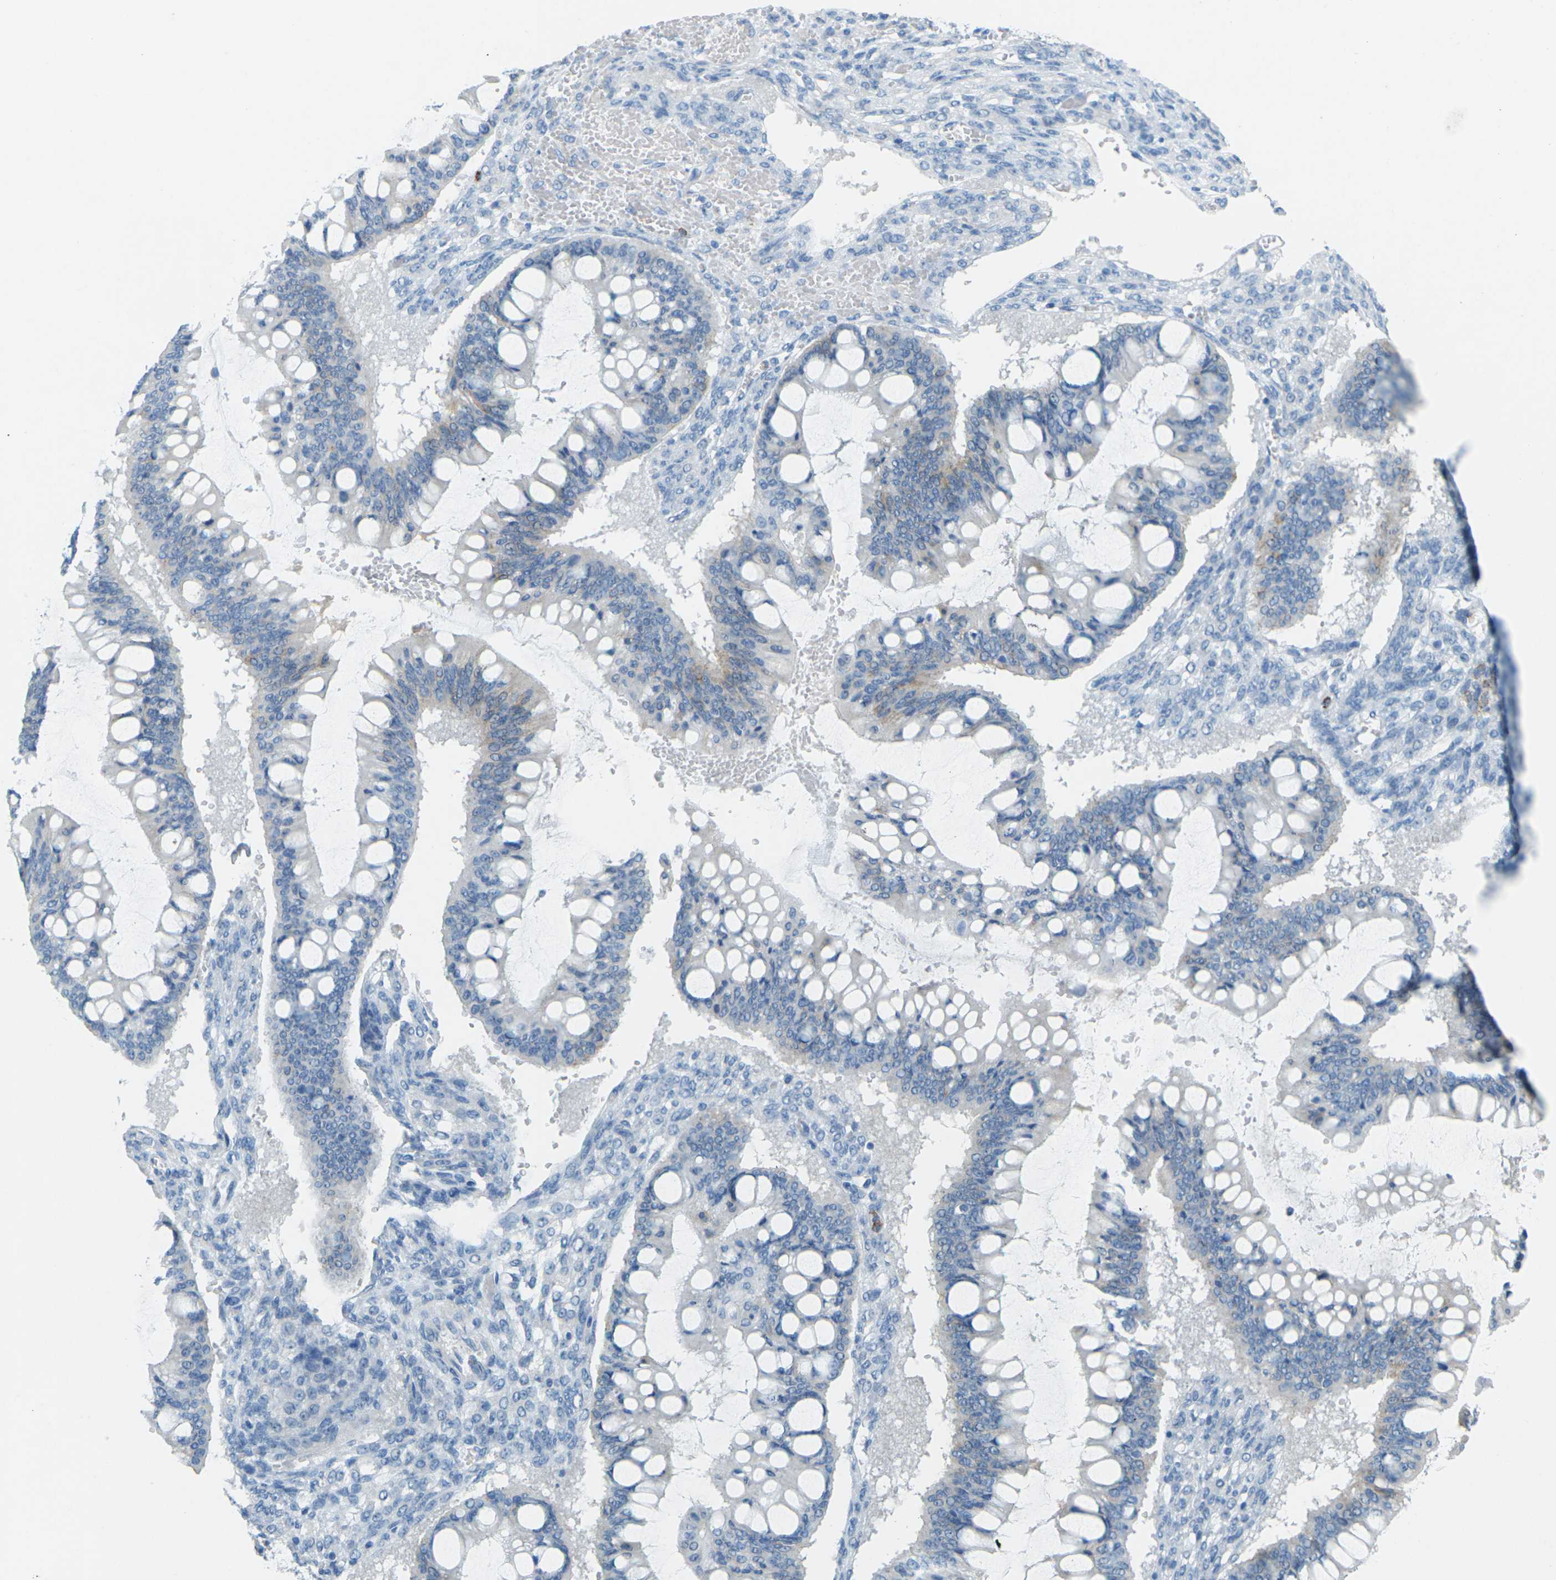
{"staining": {"intensity": "weak", "quantity": "<25%", "location": "cytoplasmic/membranous"}, "tissue": "ovarian cancer", "cell_type": "Tumor cells", "image_type": "cancer", "snomed": [{"axis": "morphology", "description": "Cystadenocarcinoma, mucinous, NOS"}, {"axis": "topography", "description": "Ovary"}], "caption": "Tumor cells show no significant protein positivity in ovarian mucinous cystadenocarcinoma.", "gene": "CDH16", "patient": {"sex": "female", "age": 73}}